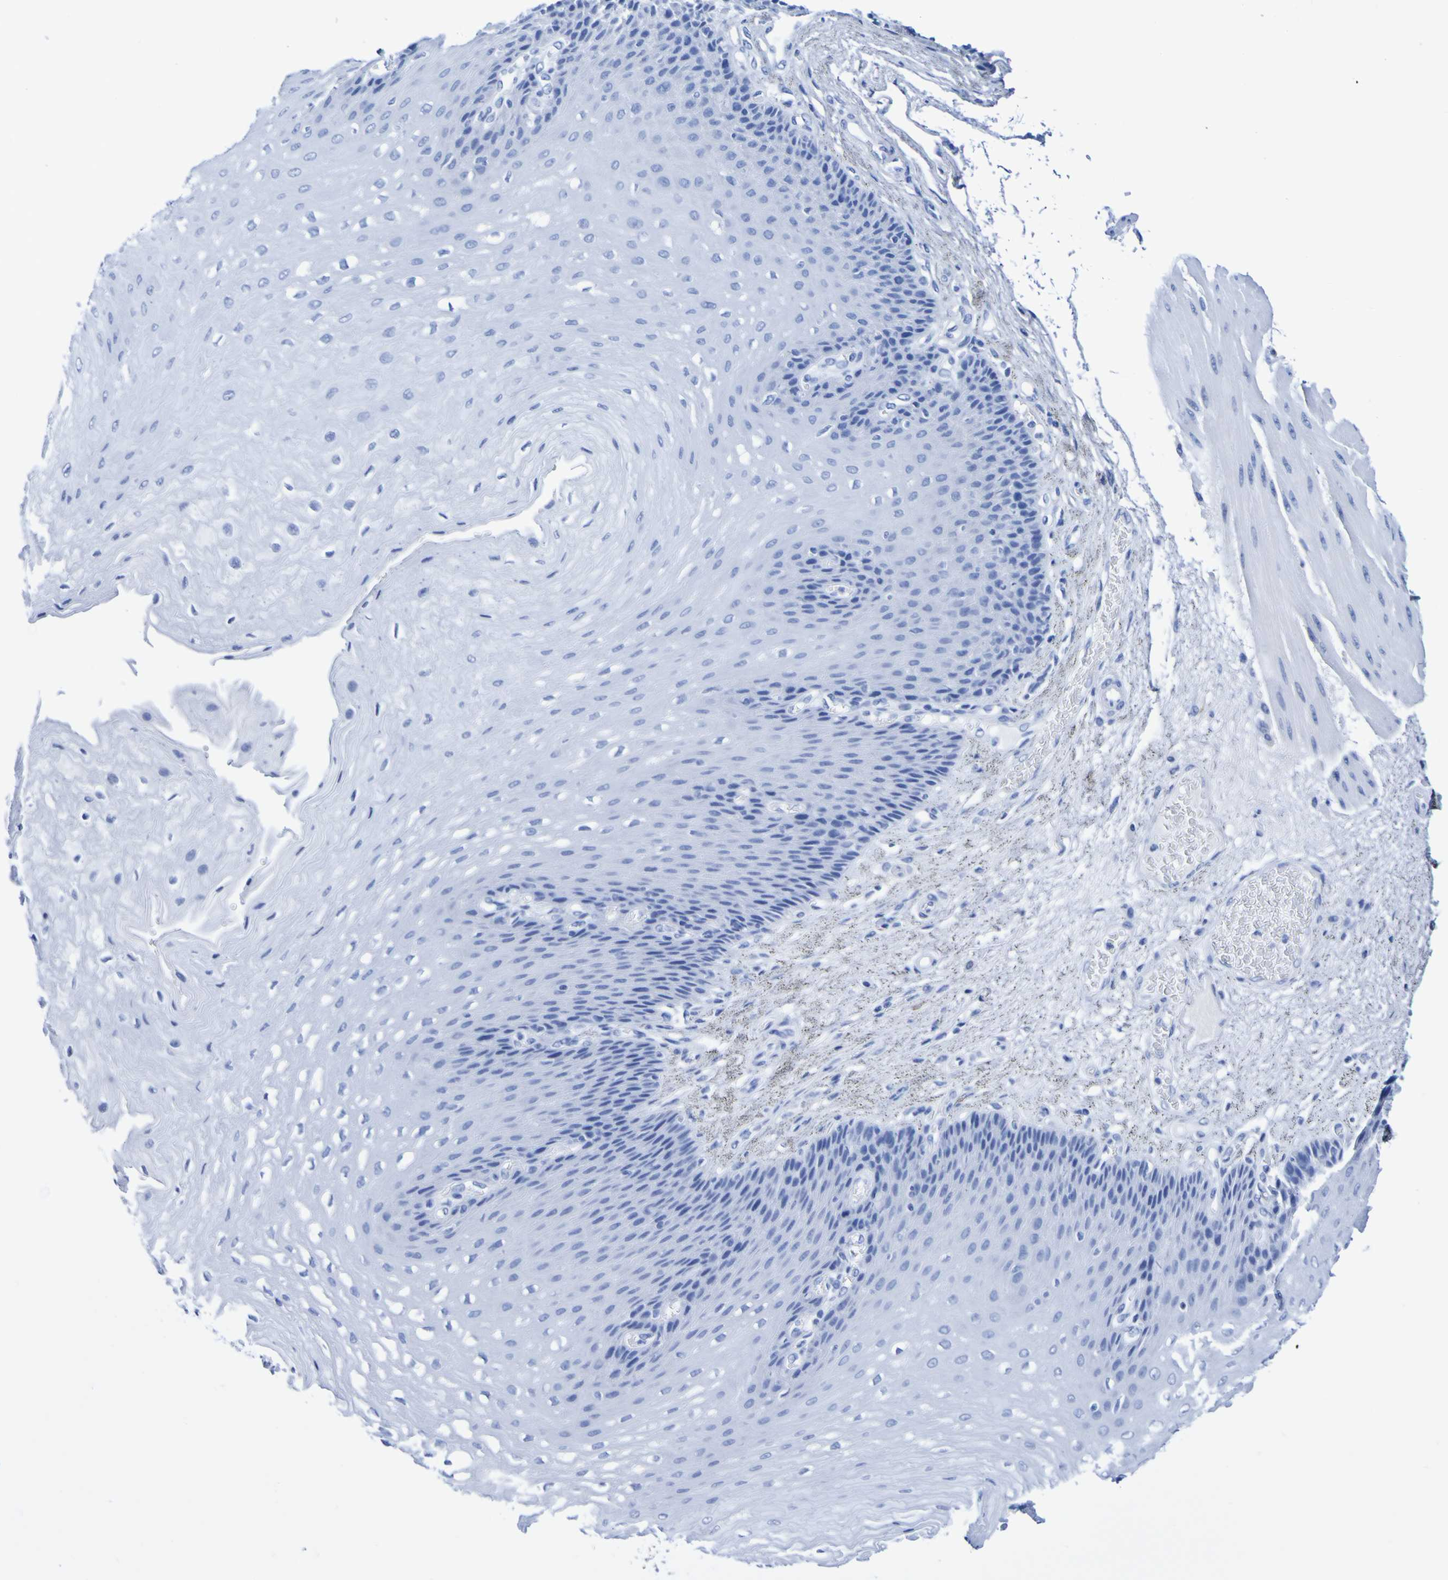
{"staining": {"intensity": "negative", "quantity": "none", "location": "none"}, "tissue": "esophagus", "cell_type": "Squamous epithelial cells", "image_type": "normal", "snomed": [{"axis": "morphology", "description": "Normal tissue, NOS"}, {"axis": "topography", "description": "Esophagus"}], "caption": "The histopathology image displays no staining of squamous epithelial cells in benign esophagus. (DAB (3,3'-diaminobenzidine) immunohistochemistry (IHC), high magnification).", "gene": "DPEP1", "patient": {"sex": "female", "age": 72}}